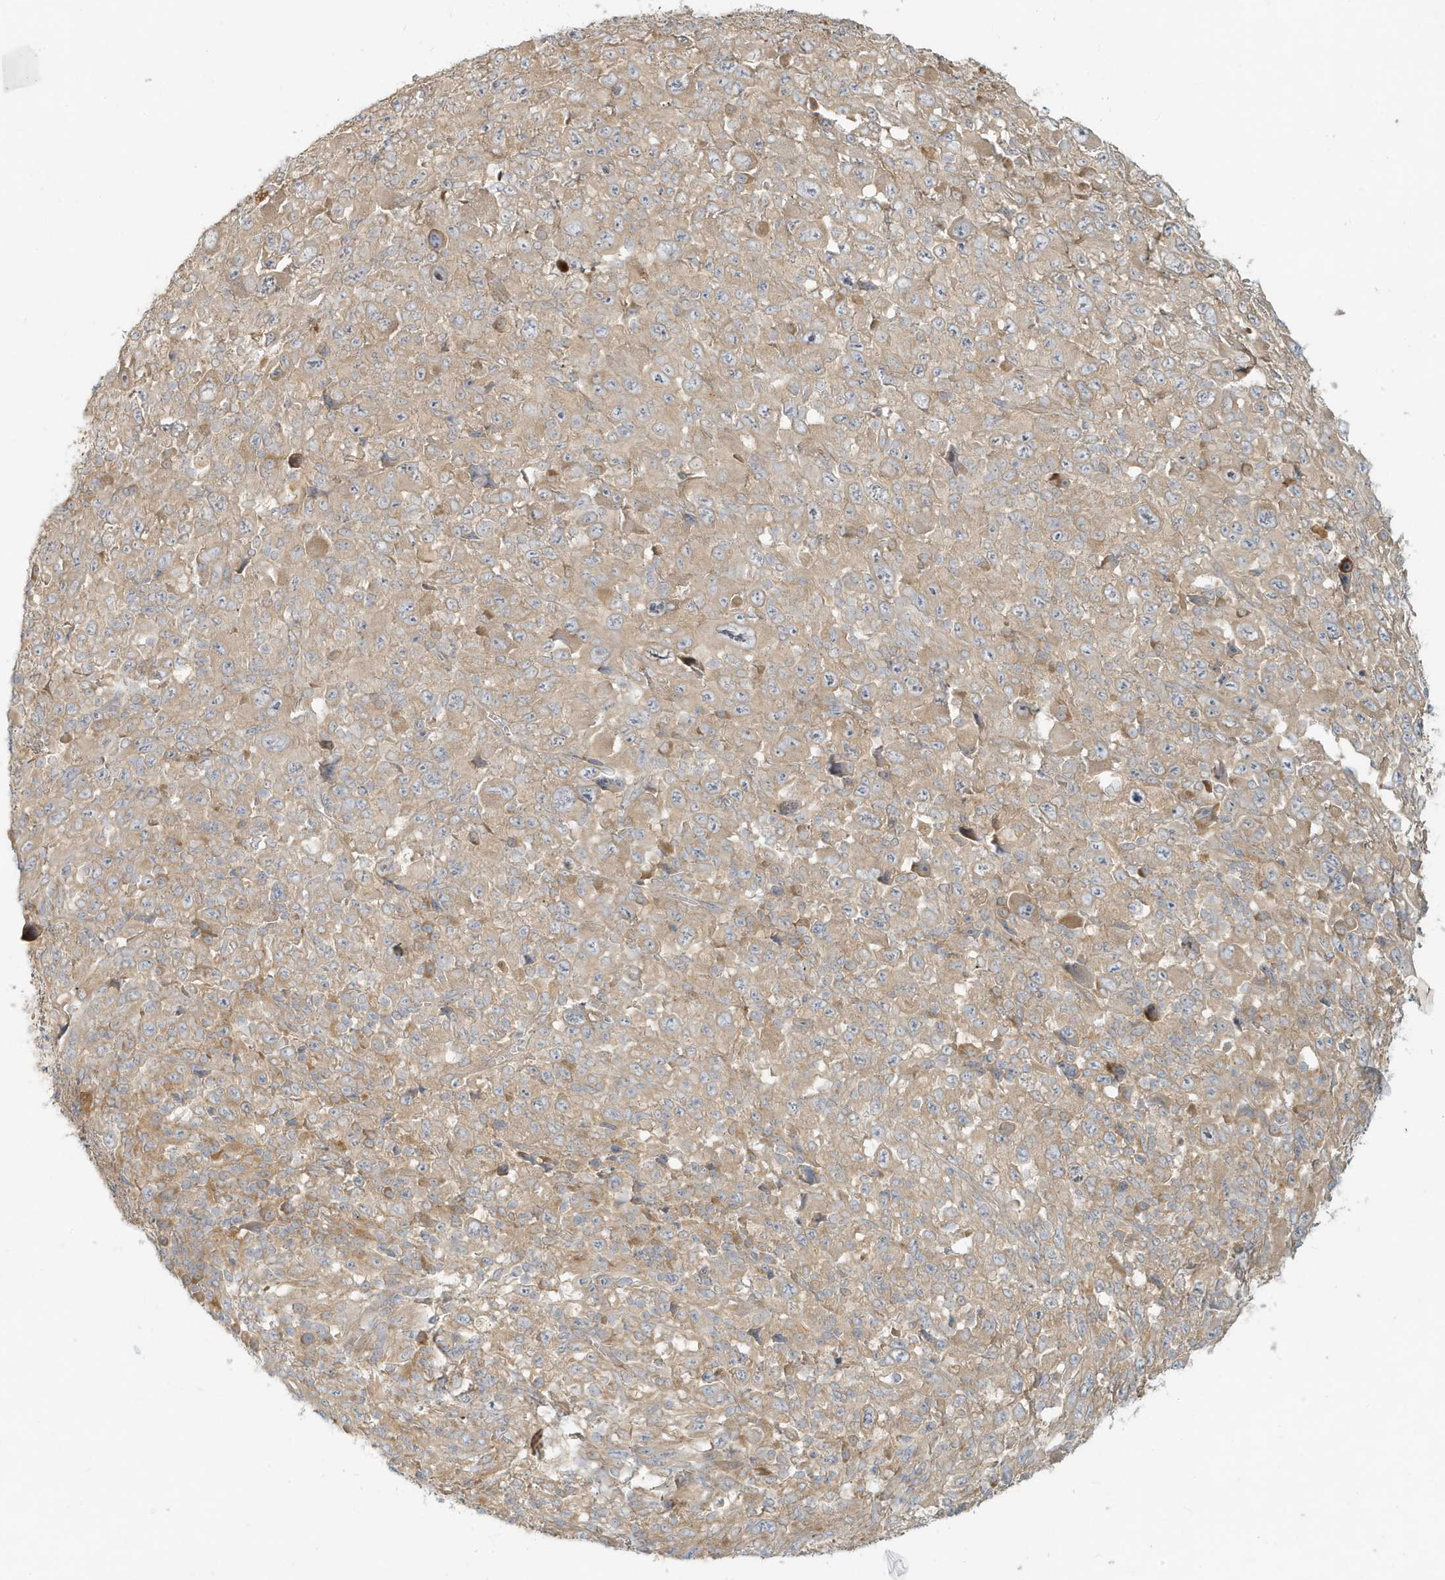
{"staining": {"intensity": "weak", "quantity": ">75%", "location": "cytoplasmic/membranous"}, "tissue": "melanoma", "cell_type": "Tumor cells", "image_type": "cancer", "snomed": [{"axis": "morphology", "description": "Malignant melanoma, Metastatic site"}, {"axis": "topography", "description": "Skin"}], "caption": "This is an image of immunohistochemistry (IHC) staining of malignant melanoma (metastatic site), which shows weak positivity in the cytoplasmic/membranous of tumor cells.", "gene": "MCOLN1", "patient": {"sex": "female", "age": 56}}